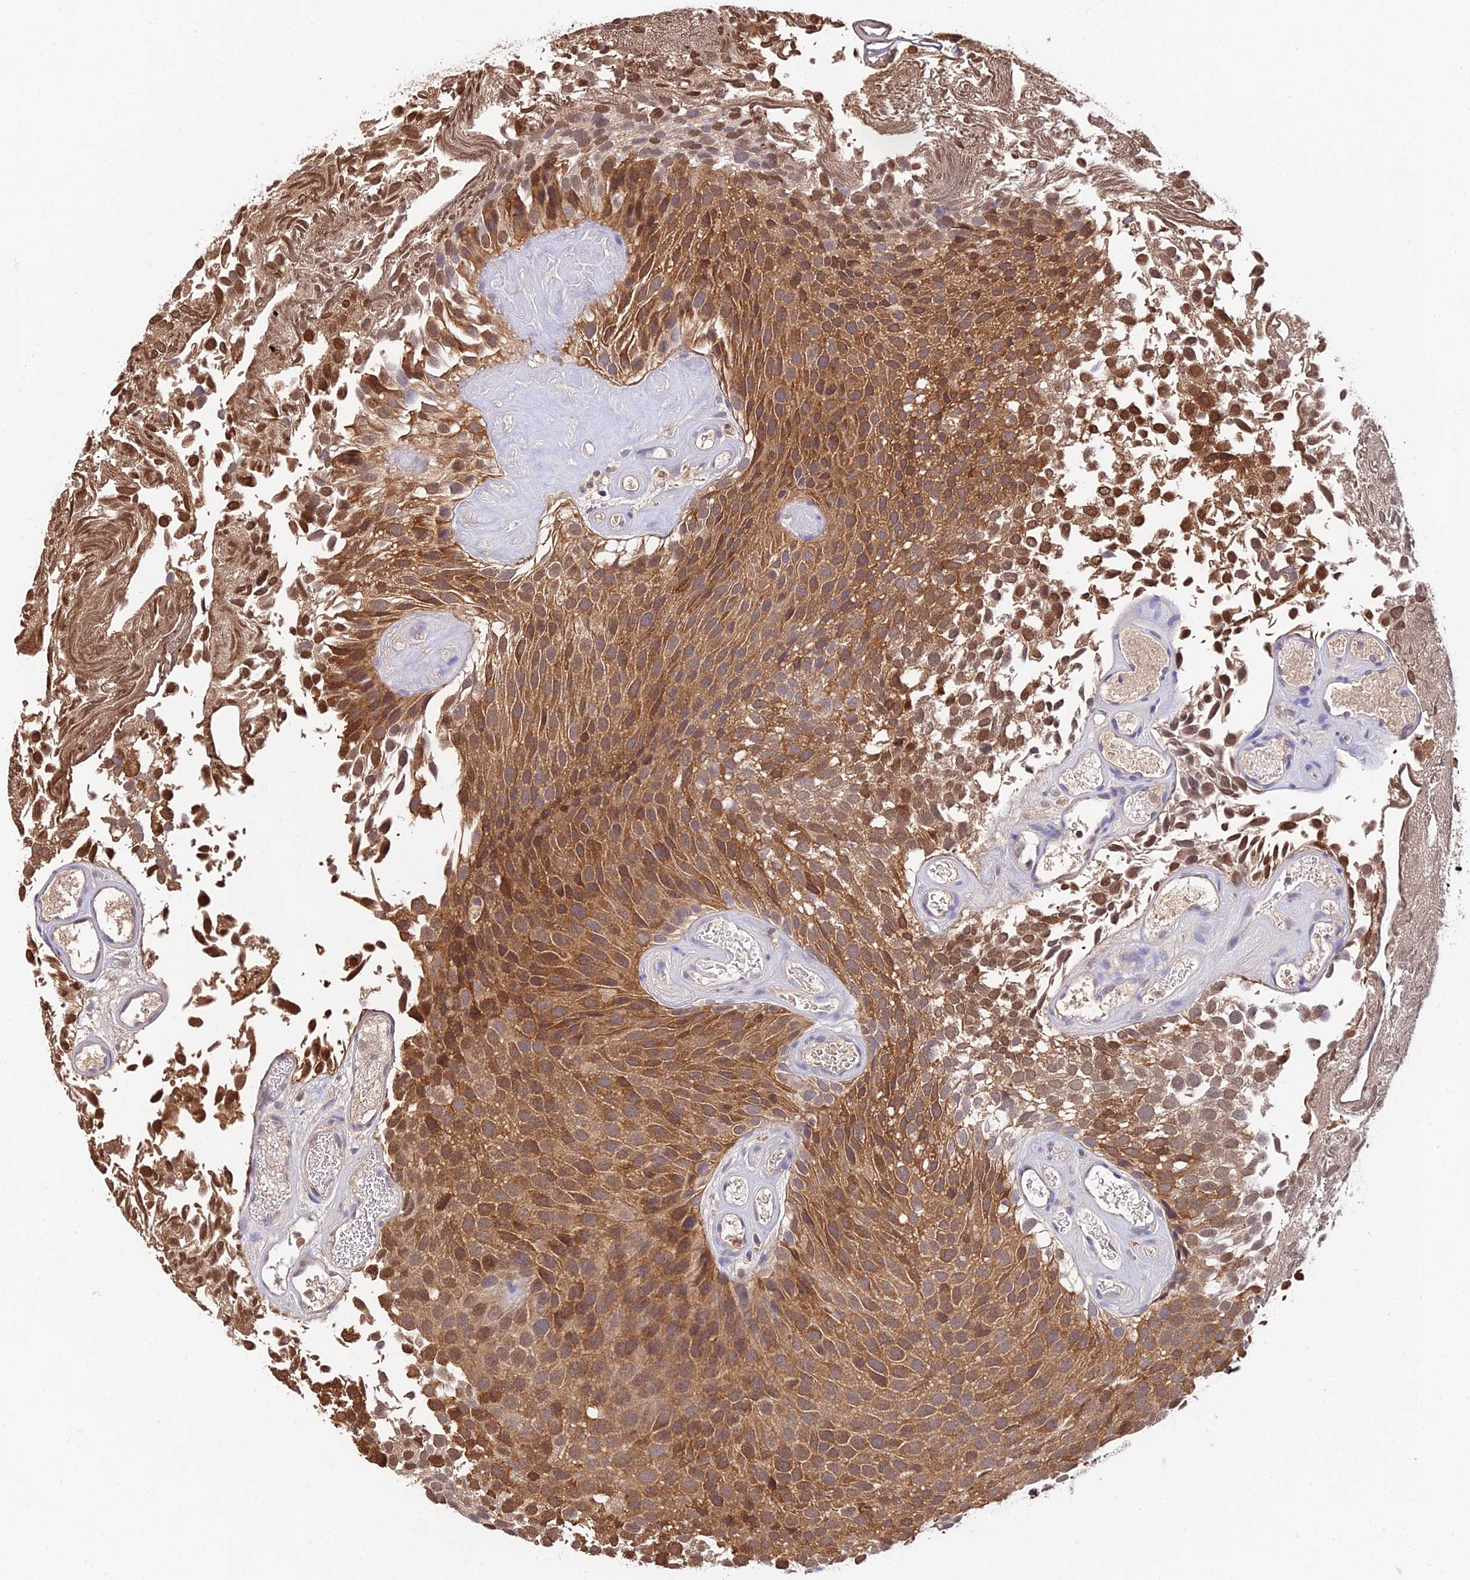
{"staining": {"intensity": "strong", "quantity": ">75%", "location": "cytoplasmic/membranous,nuclear"}, "tissue": "urothelial cancer", "cell_type": "Tumor cells", "image_type": "cancer", "snomed": [{"axis": "morphology", "description": "Urothelial carcinoma, Low grade"}, {"axis": "topography", "description": "Urinary bladder"}], "caption": "Brown immunohistochemical staining in urothelial cancer shows strong cytoplasmic/membranous and nuclear staining in approximately >75% of tumor cells.", "gene": "FBP1", "patient": {"sex": "male", "age": 89}}